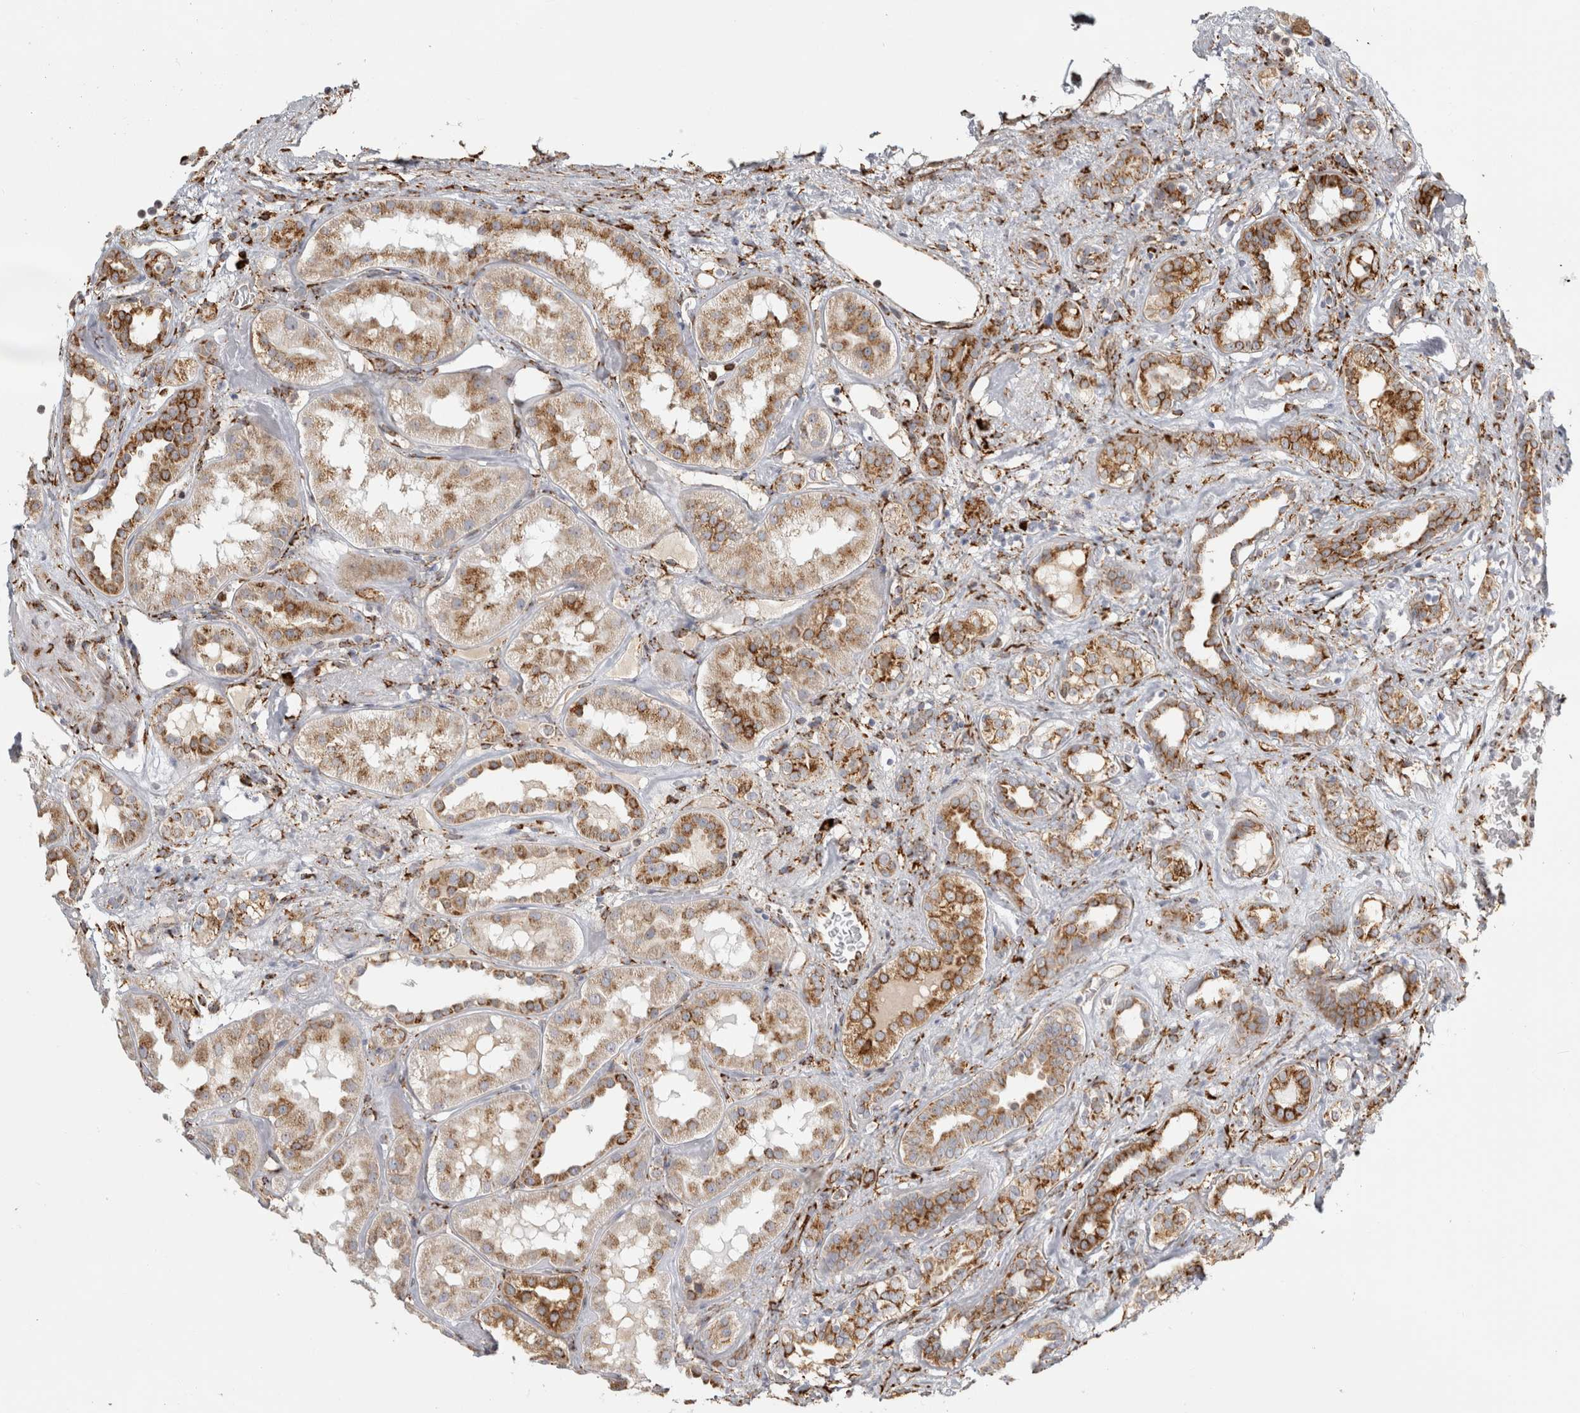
{"staining": {"intensity": "moderate", "quantity": ">75%", "location": "cytoplasmic/membranous"}, "tissue": "renal cancer", "cell_type": "Tumor cells", "image_type": "cancer", "snomed": [{"axis": "morphology", "description": "Normal tissue, NOS"}, {"axis": "morphology", "description": "Adenocarcinoma, NOS"}, {"axis": "topography", "description": "Kidney"}], "caption": "Tumor cells display medium levels of moderate cytoplasmic/membranous staining in about >75% of cells in human renal cancer (adenocarcinoma).", "gene": "OSTN", "patient": {"sex": "female", "age": 72}}